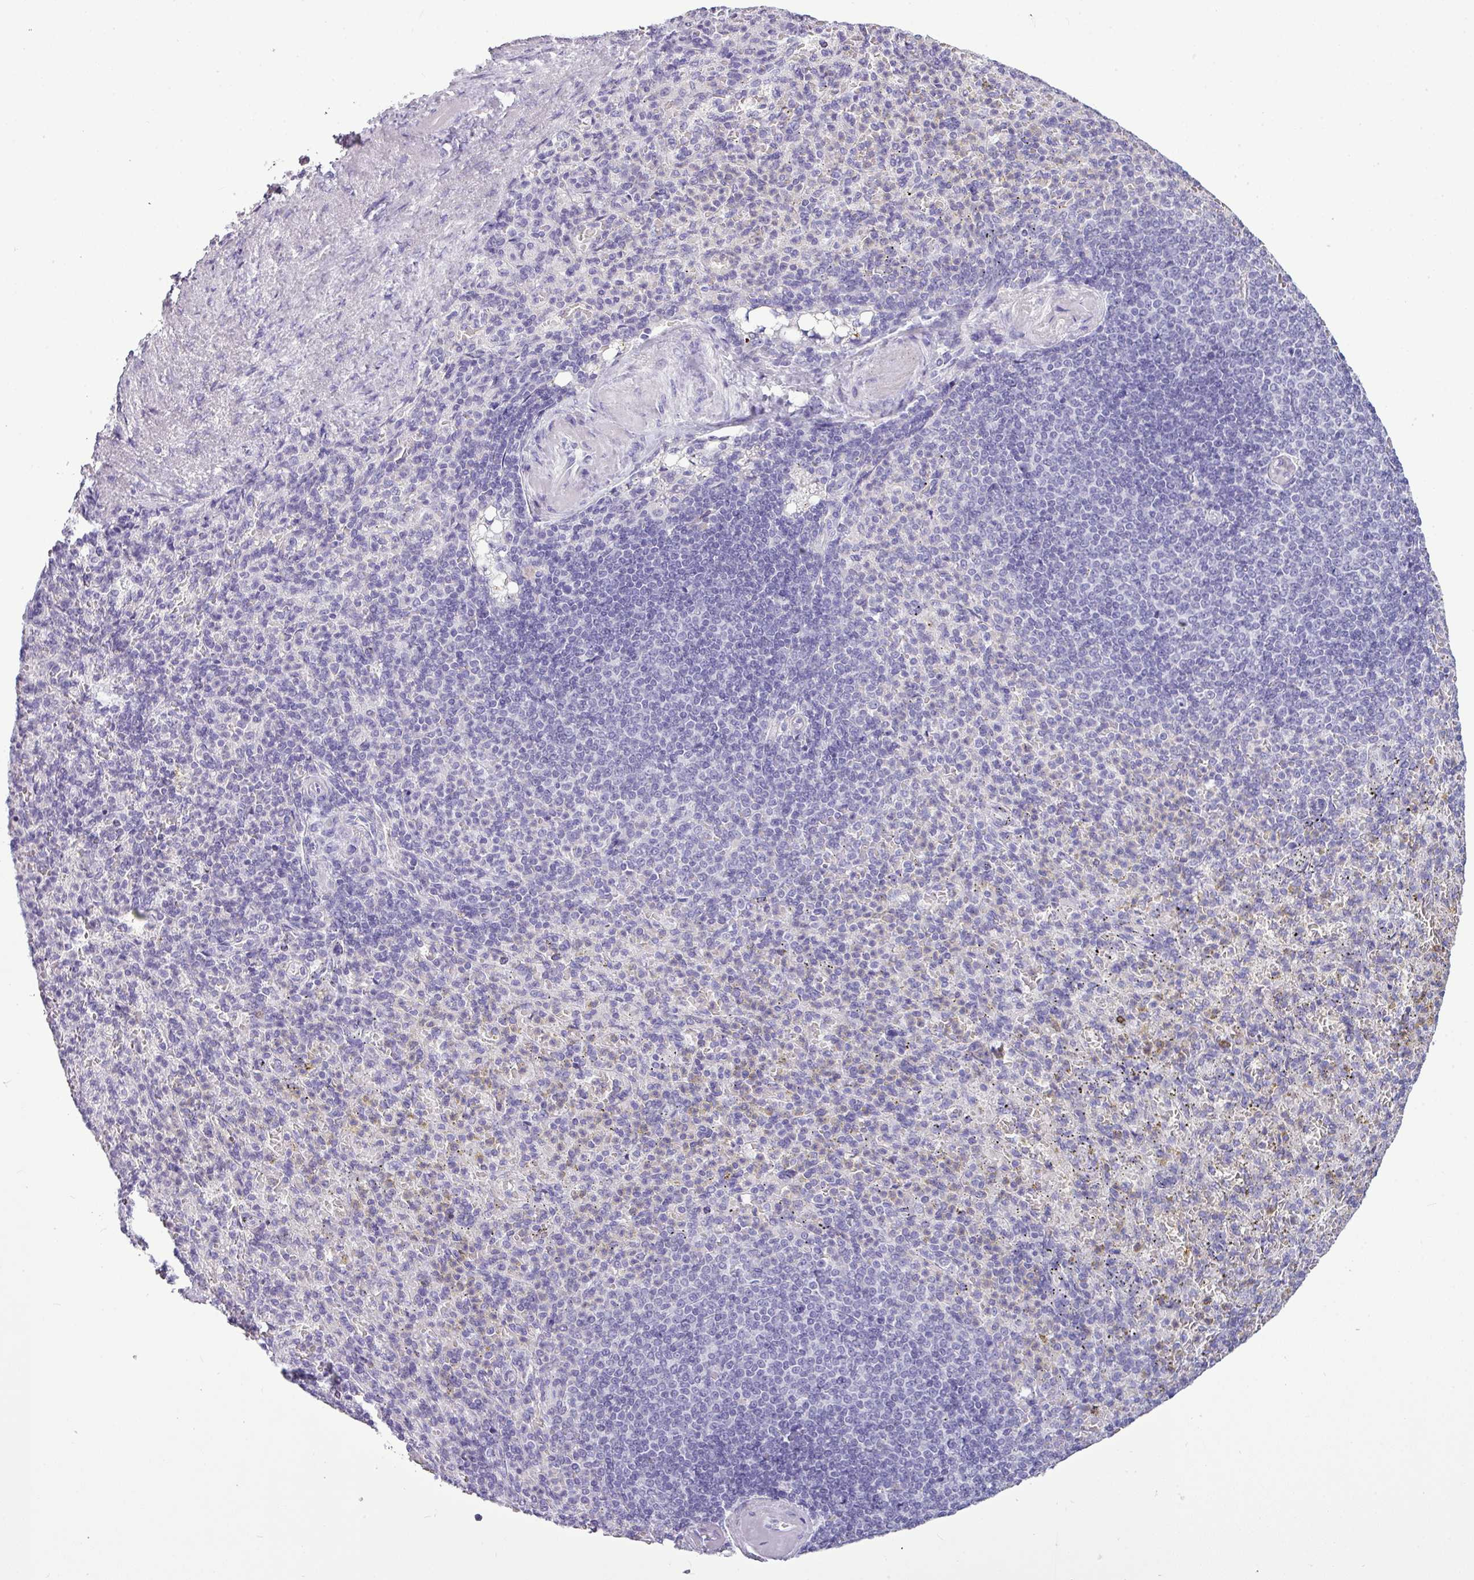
{"staining": {"intensity": "negative", "quantity": "none", "location": "none"}, "tissue": "spleen", "cell_type": "Cells in red pulp", "image_type": "normal", "snomed": [{"axis": "morphology", "description": "Normal tissue, NOS"}, {"axis": "topography", "description": "Spleen"}], "caption": "Spleen was stained to show a protein in brown. There is no significant staining in cells in red pulp.", "gene": "TMEM91", "patient": {"sex": "female", "age": 74}}